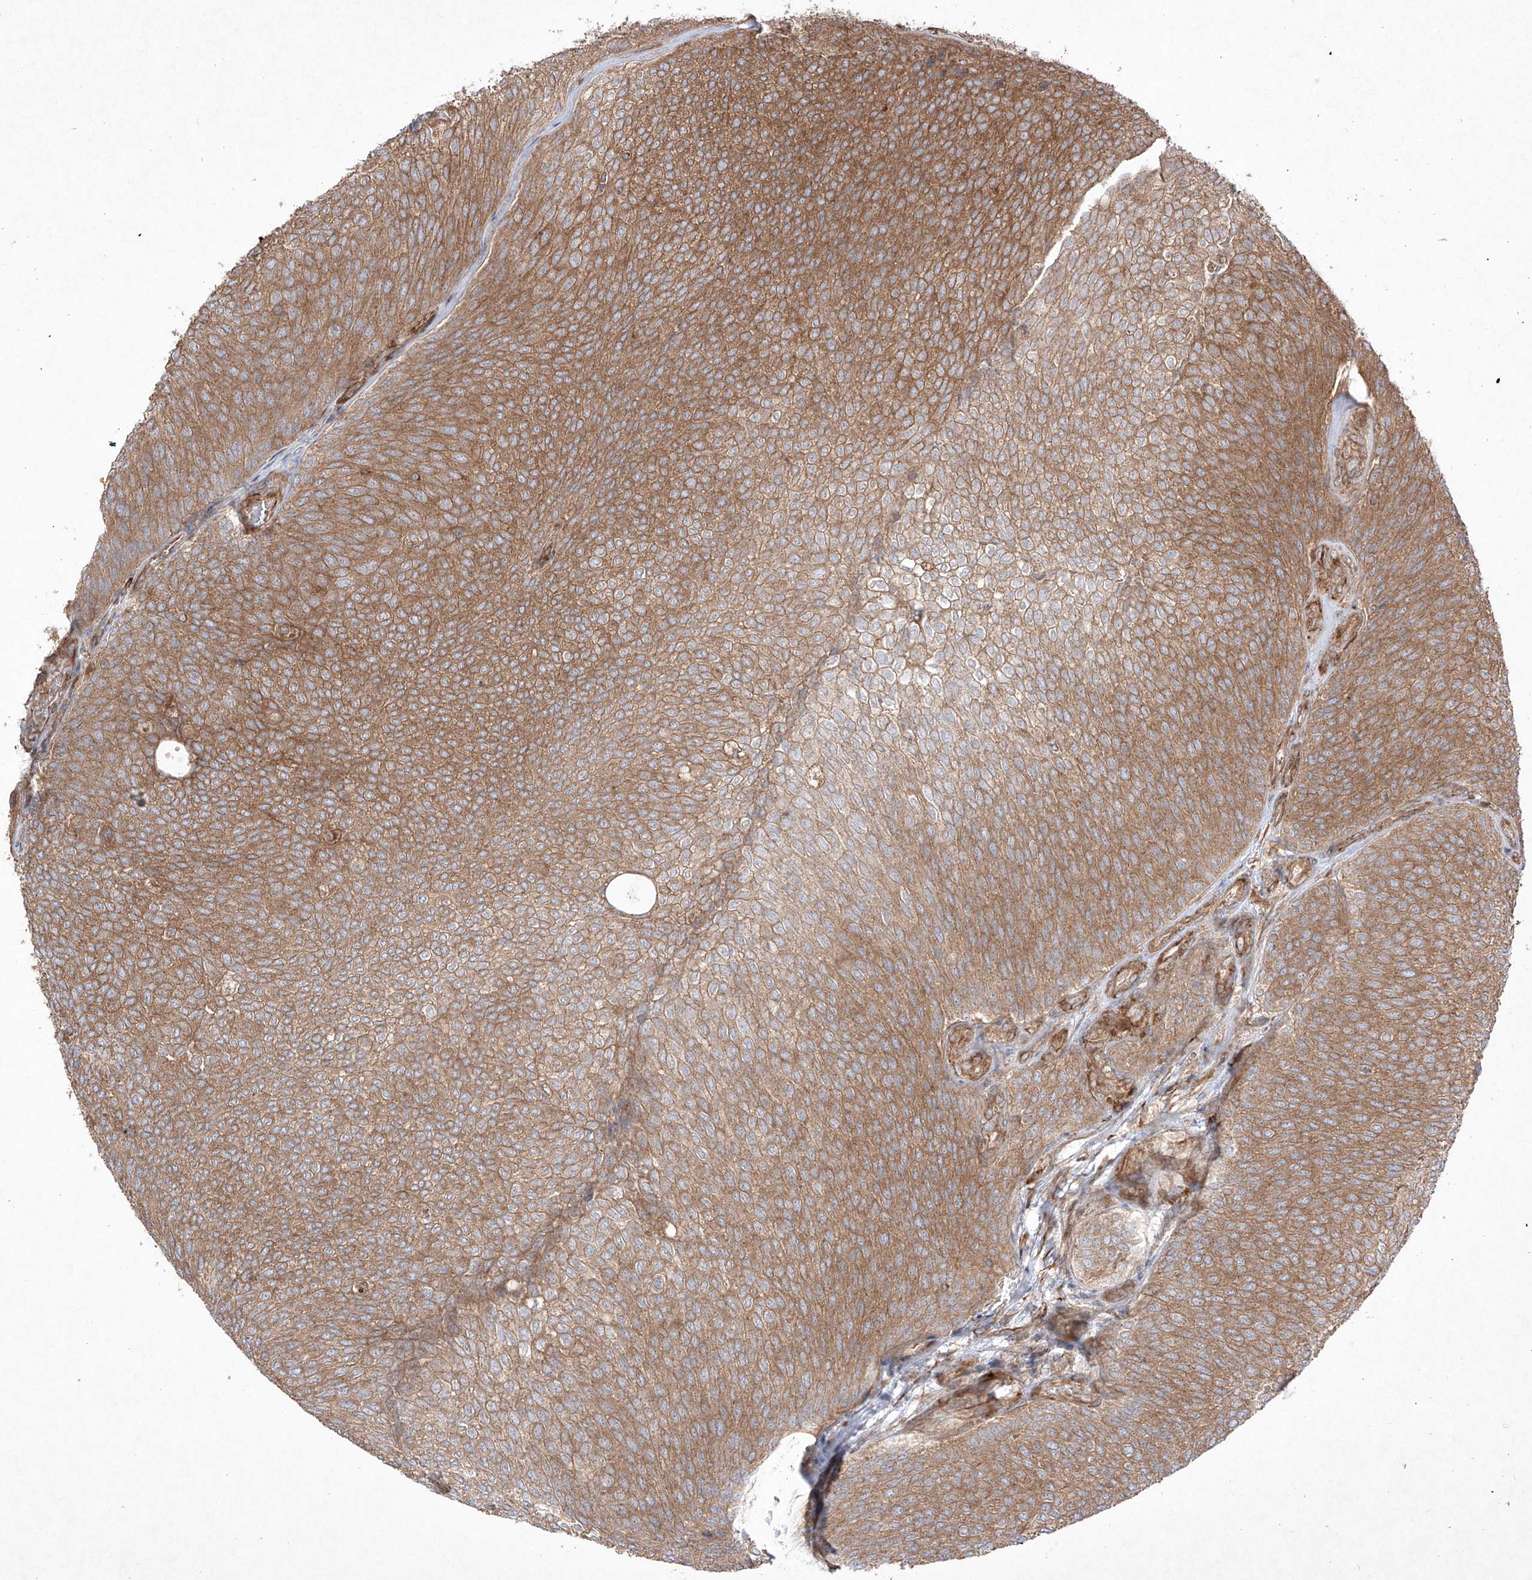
{"staining": {"intensity": "moderate", "quantity": ">75%", "location": "cytoplasmic/membranous"}, "tissue": "urothelial cancer", "cell_type": "Tumor cells", "image_type": "cancer", "snomed": [{"axis": "morphology", "description": "Urothelial carcinoma, Low grade"}, {"axis": "topography", "description": "Urinary bladder"}], "caption": "Moderate cytoplasmic/membranous staining is identified in about >75% of tumor cells in urothelial carcinoma (low-grade).", "gene": "YKT6", "patient": {"sex": "female", "age": 79}}